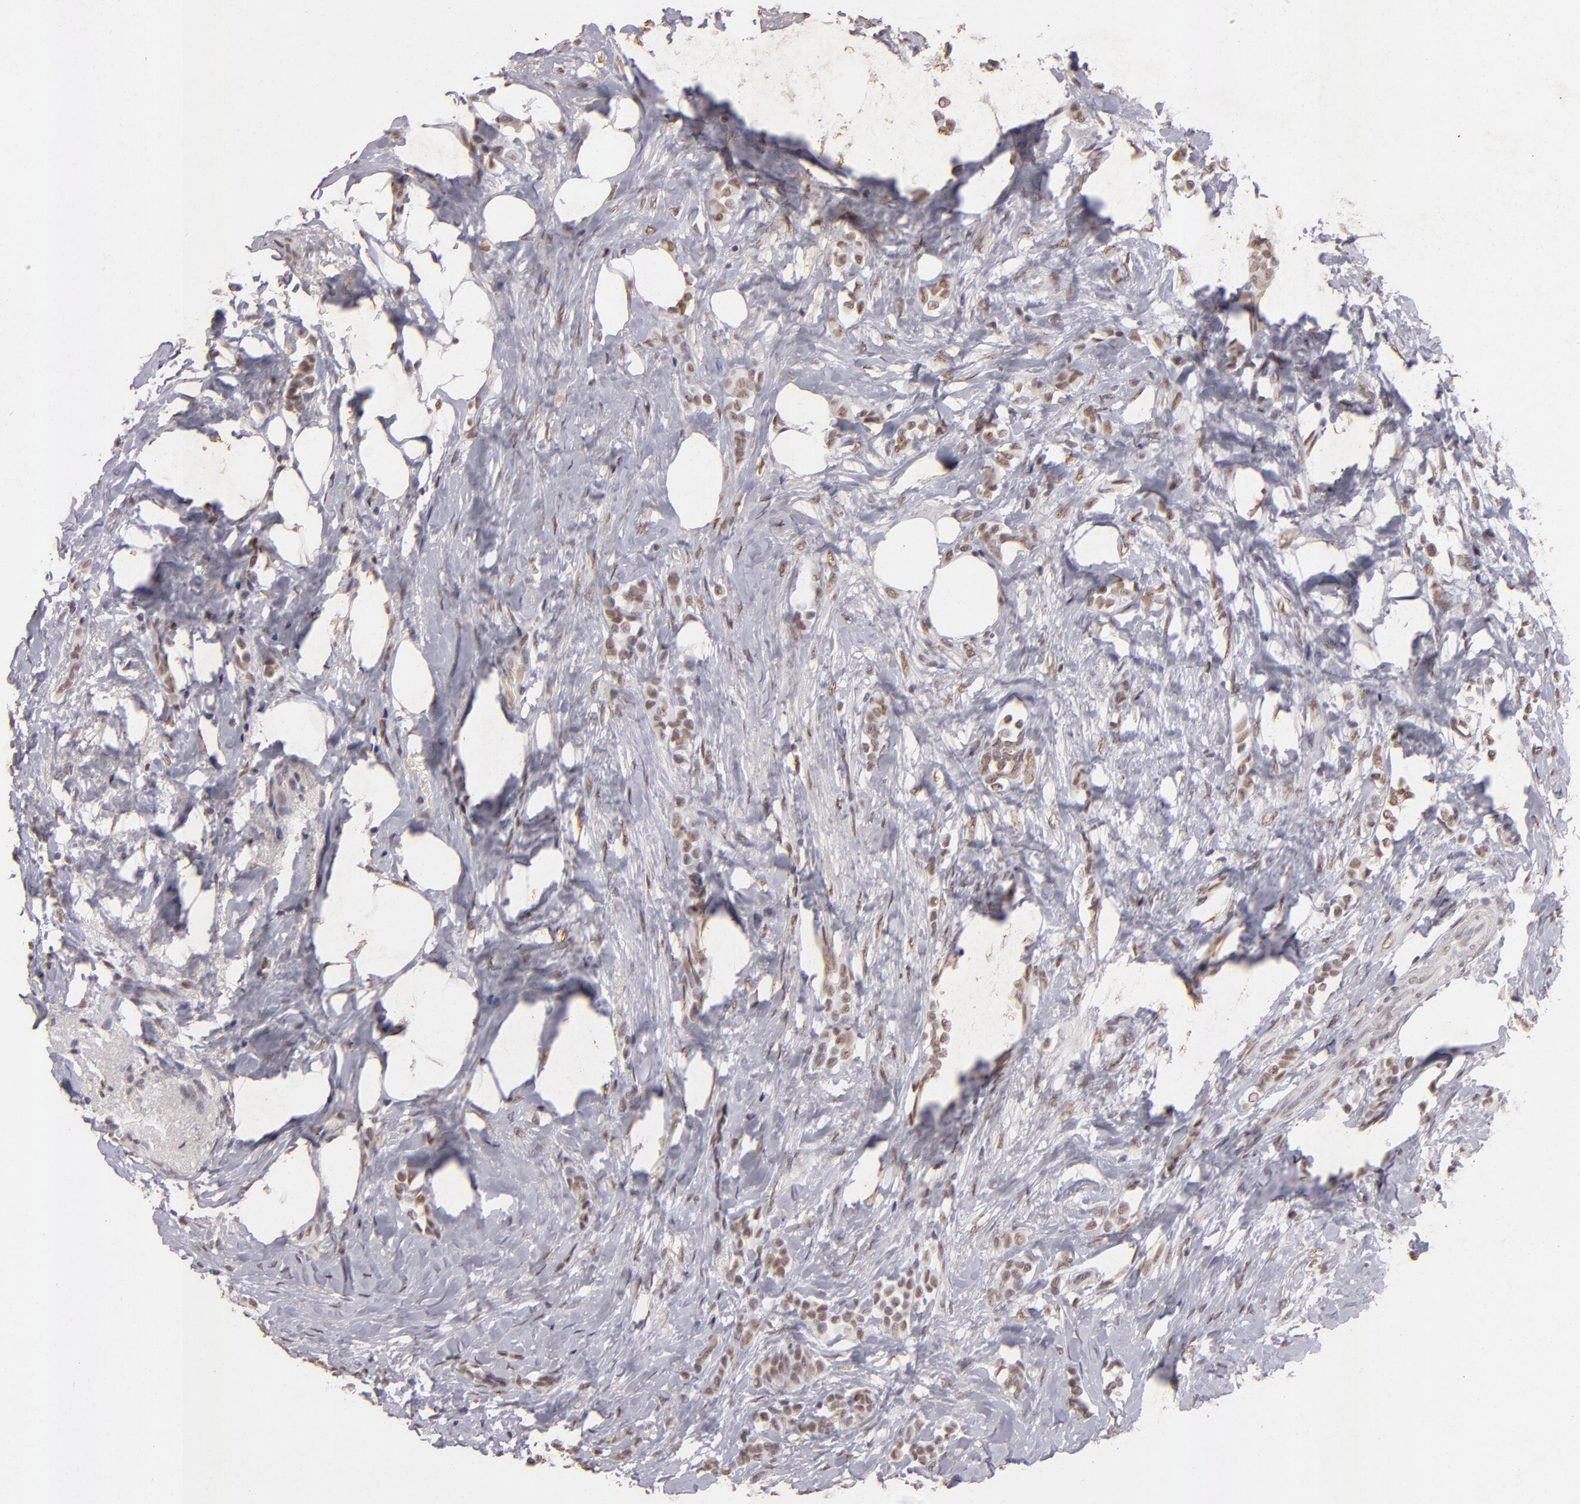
{"staining": {"intensity": "moderate", "quantity": ">75%", "location": "nuclear"}, "tissue": "breast cancer", "cell_type": "Tumor cells", "image_type": "cancer", "snomed": [{"axis": "morphology", "description": "Lobular carcinoma"}, {"axis": "topography", "description": "Breast"}], "caption": "Brown immunohistochemical staining in human breast lobular carcinoma reveals moderate nuclear positivity in about >75% of tumor cells.", "gene": "CBX3", "patient": {"sex": "female", "age": 56}}